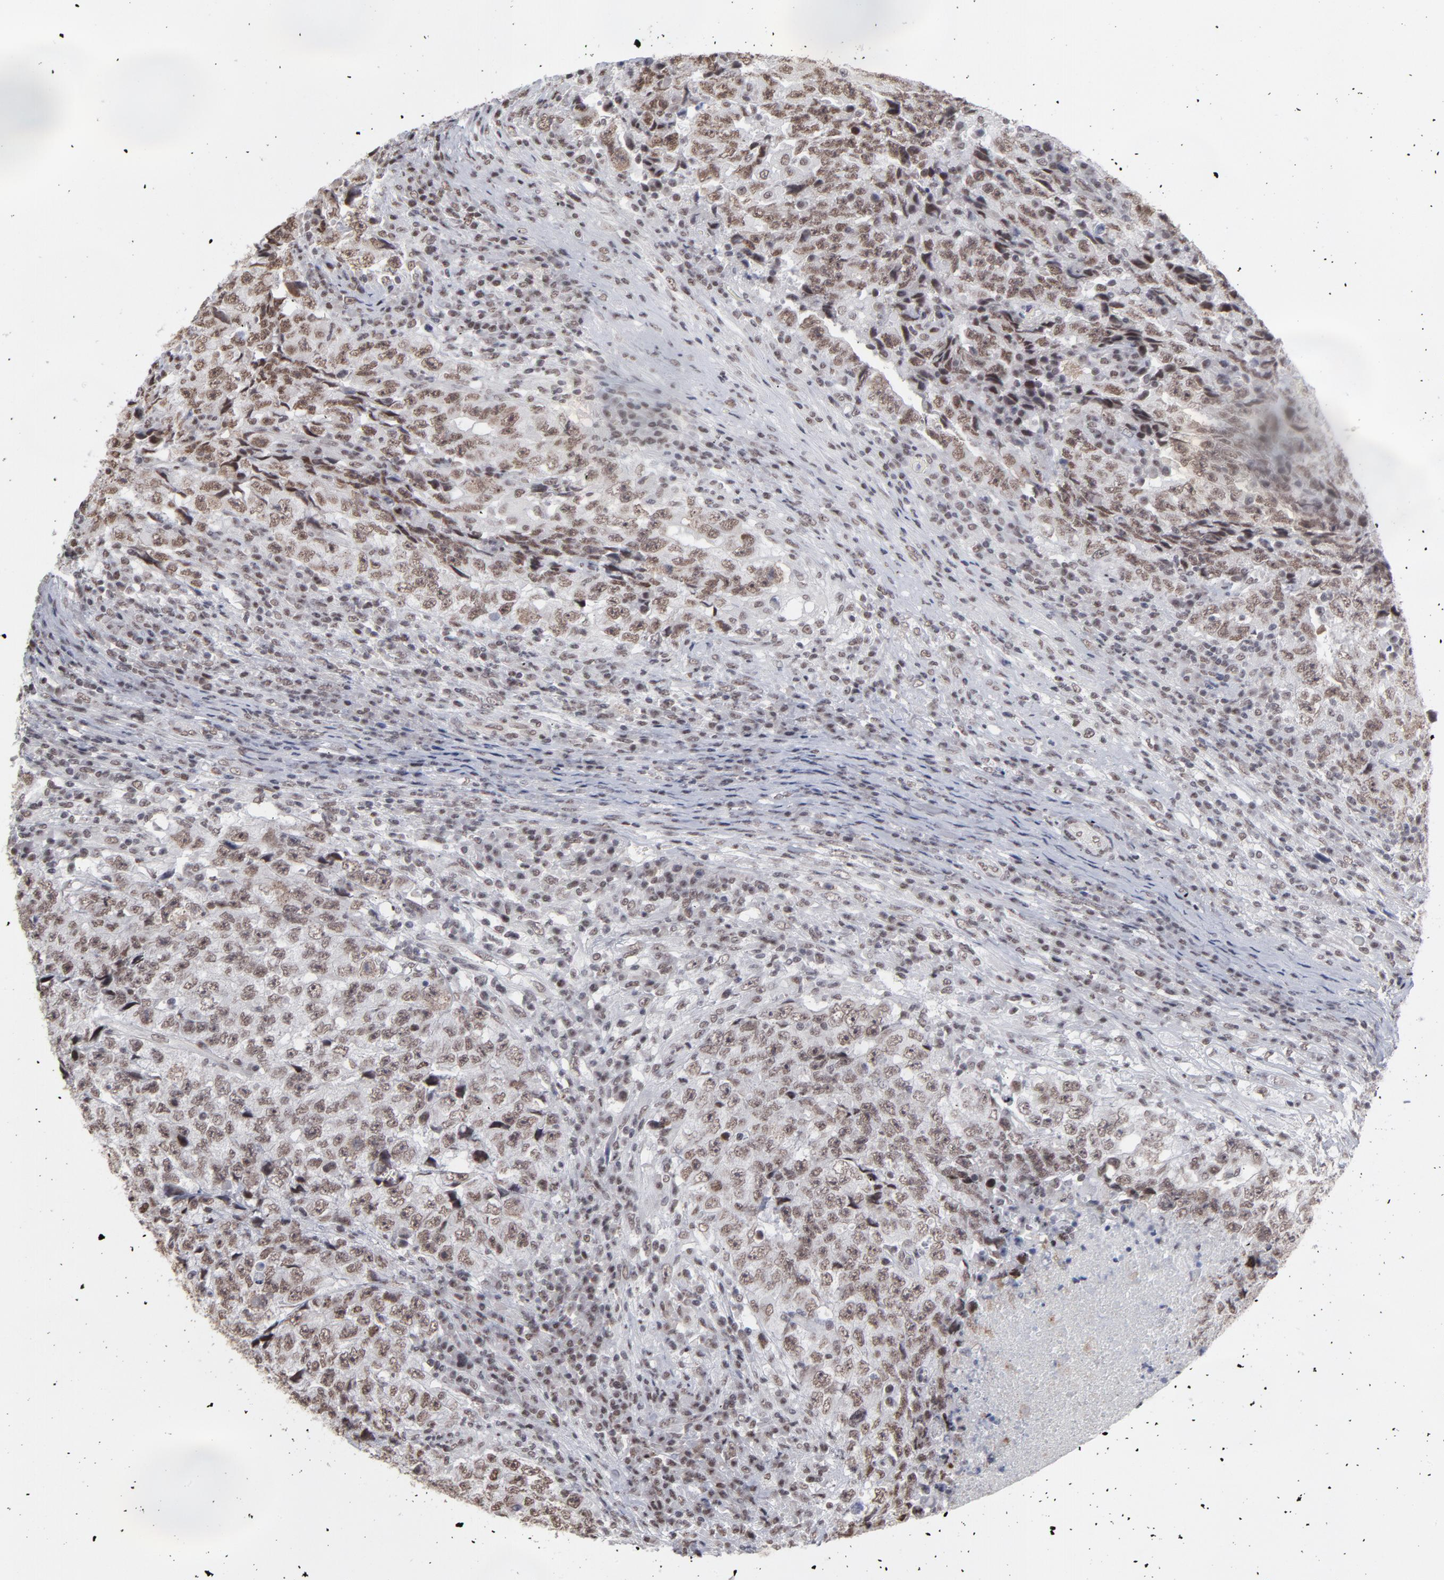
{"staining": {"intensity": "moderate", "quantity": ">75%", "location": "nuclear"}, "tissue": "testis cancer", "cell_type": "Tumor cells", "image_type": "cancer", "snomed": [{"axis": "morphology", "description": "Necrosis, NOS"}, {"axis": "morphology", "description": "Carcinoma, Embryonal, NOS"}, {"axis": "topography", "description": "Testis"}], "caption": "This is an image of immunohistochemistry (IHC) staining of testis embryonal carcinoma, which shows moderate positivity in the nuclear of tumor cells.", "gene": "ZNF3", "patient": {"sex": "male", "age": 19}}